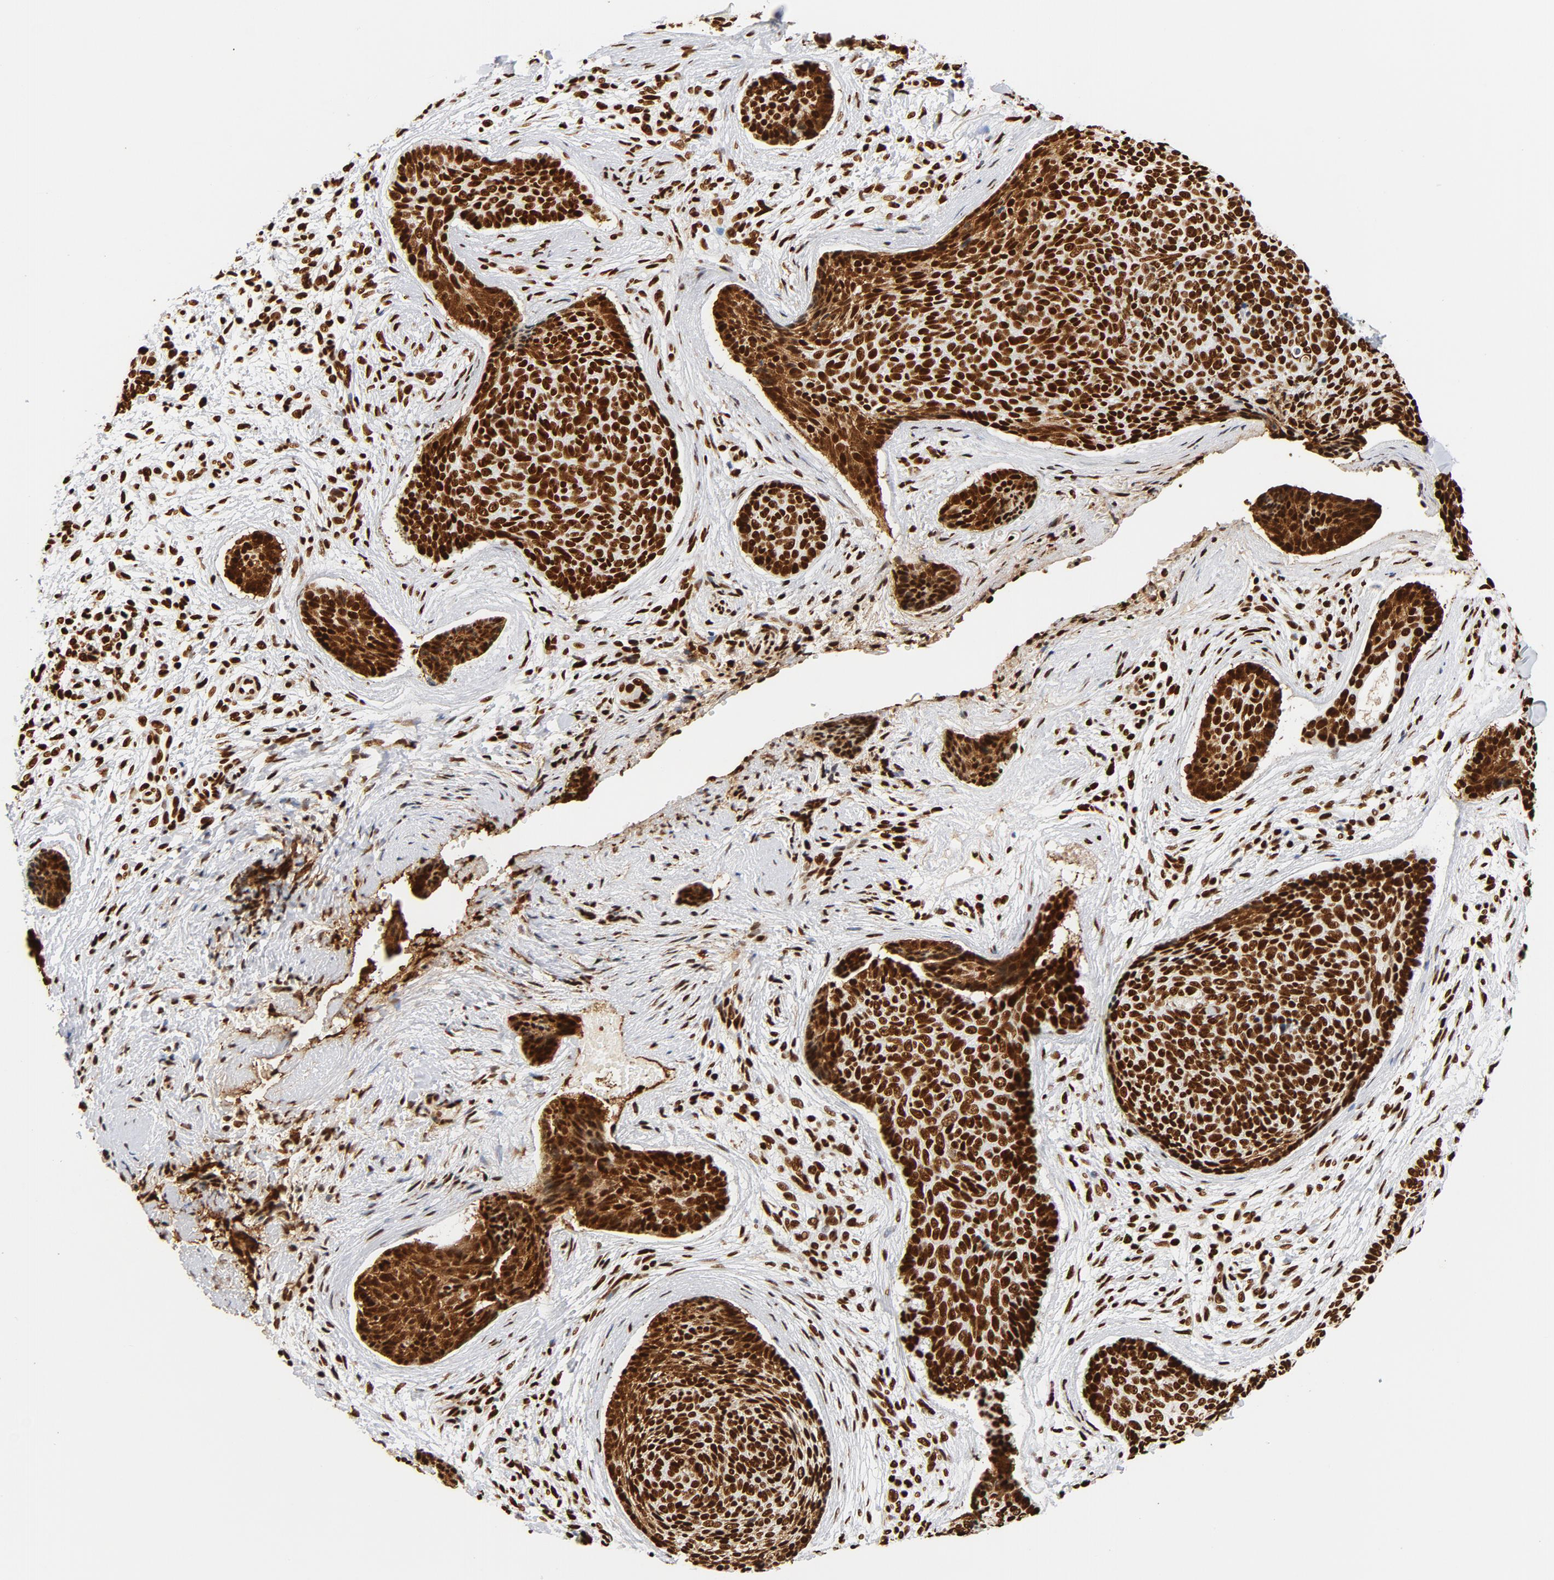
{"staining": {"intensity": "strong", "quantity": ">75%", "location": "nuclear"}, "tissue": "skin cancer", "cell_type": "Tumor cells", "image_type": "cancer", "snomed": [{"axis": "morphology", "description": "Normal tissue, NOS"}, {"axis": "morphology", "description": "Basal cell carcinoma"}, {"axis": "topography", "description": "Skin"}], "caption": "Immunohistochemical staining of skin basal cell carcinoma shows high levels of strong nuclear staining in approximately >75% of tumor cells.", "gene": "XRCC6", "patient": {"sex": "female", "age": 57}}